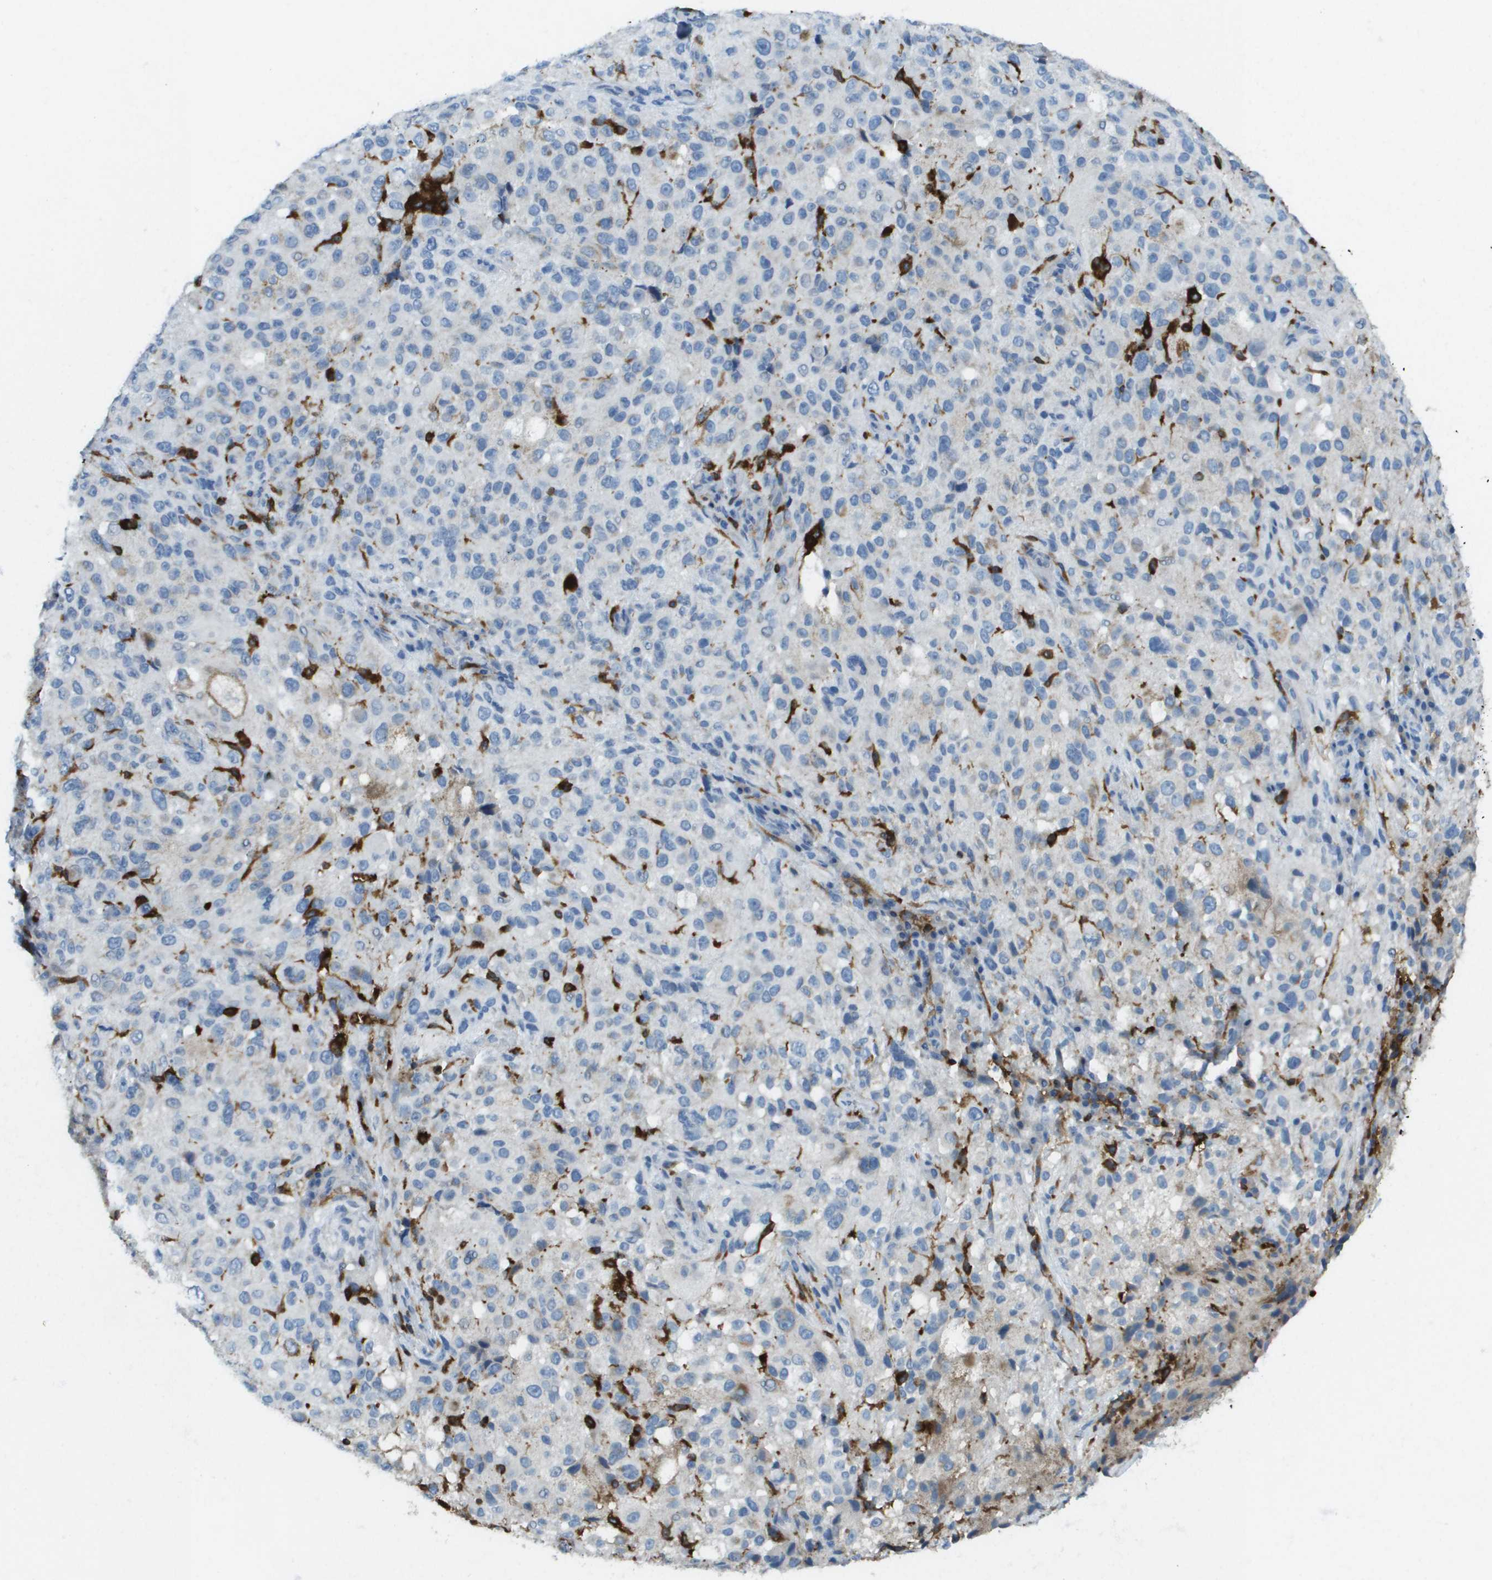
{"staining": {"intensity": "negative", "quantity": "none", "location": "none"}, "tissue": "melanoma", "cell_type": "Tumor cells", "image_type": "cancer", "snomed": [{"axis": "morphology", "description": "Necrosis, NOS"}, {"axis": "morphology", "description": "Malignant melanoma, NOS"}, {"axis": "topography", "description": "Skin"}], "caption": "High power microscopy photomicrograph of an IHC image of melanoma, revealing no significant expression in tumor cells.", "gene": "APBB1IP", "patient": {"sex": "female", "age": 87}}